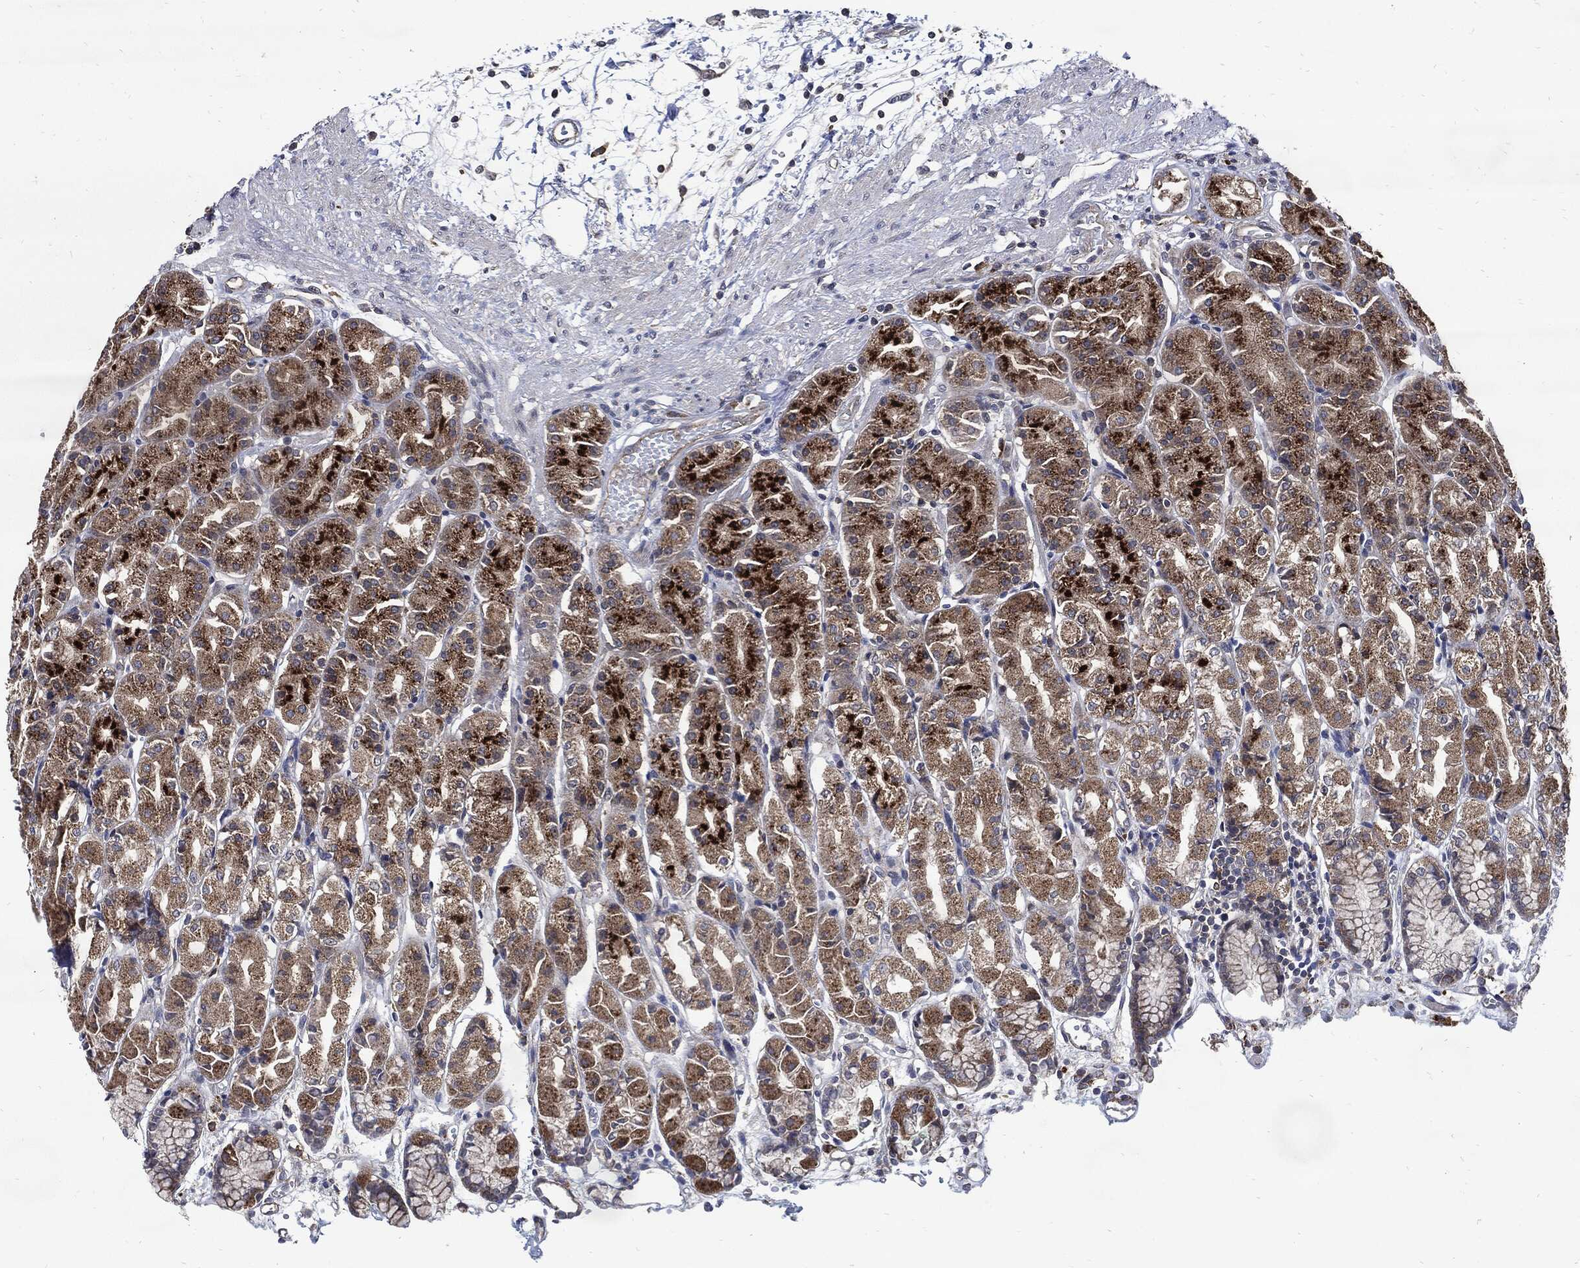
{"staining": {"intensity": "strong", "quantity": "<25%", "location": "cytoplasmic/membranous"}, "tissue": "stomach", "cell_type": "Glandular cells", "image_type": "normal", "snomed": [{"axis": "morphology", "description": "Normal tissue, NOS"}, {"axis": "morphology", "description": "Adenocarcinoma, NOS"}, {"axis": "topography", "description": "Stomach"}], "caption": "DAB immunohistochemical staining of unremarkable human stomach exhibits strong cytoplasmic/membranous protein staining in about <25% of glandular cells.", "gene": "SLC31A2", "patient": {"sex": "female", "age": 81}}